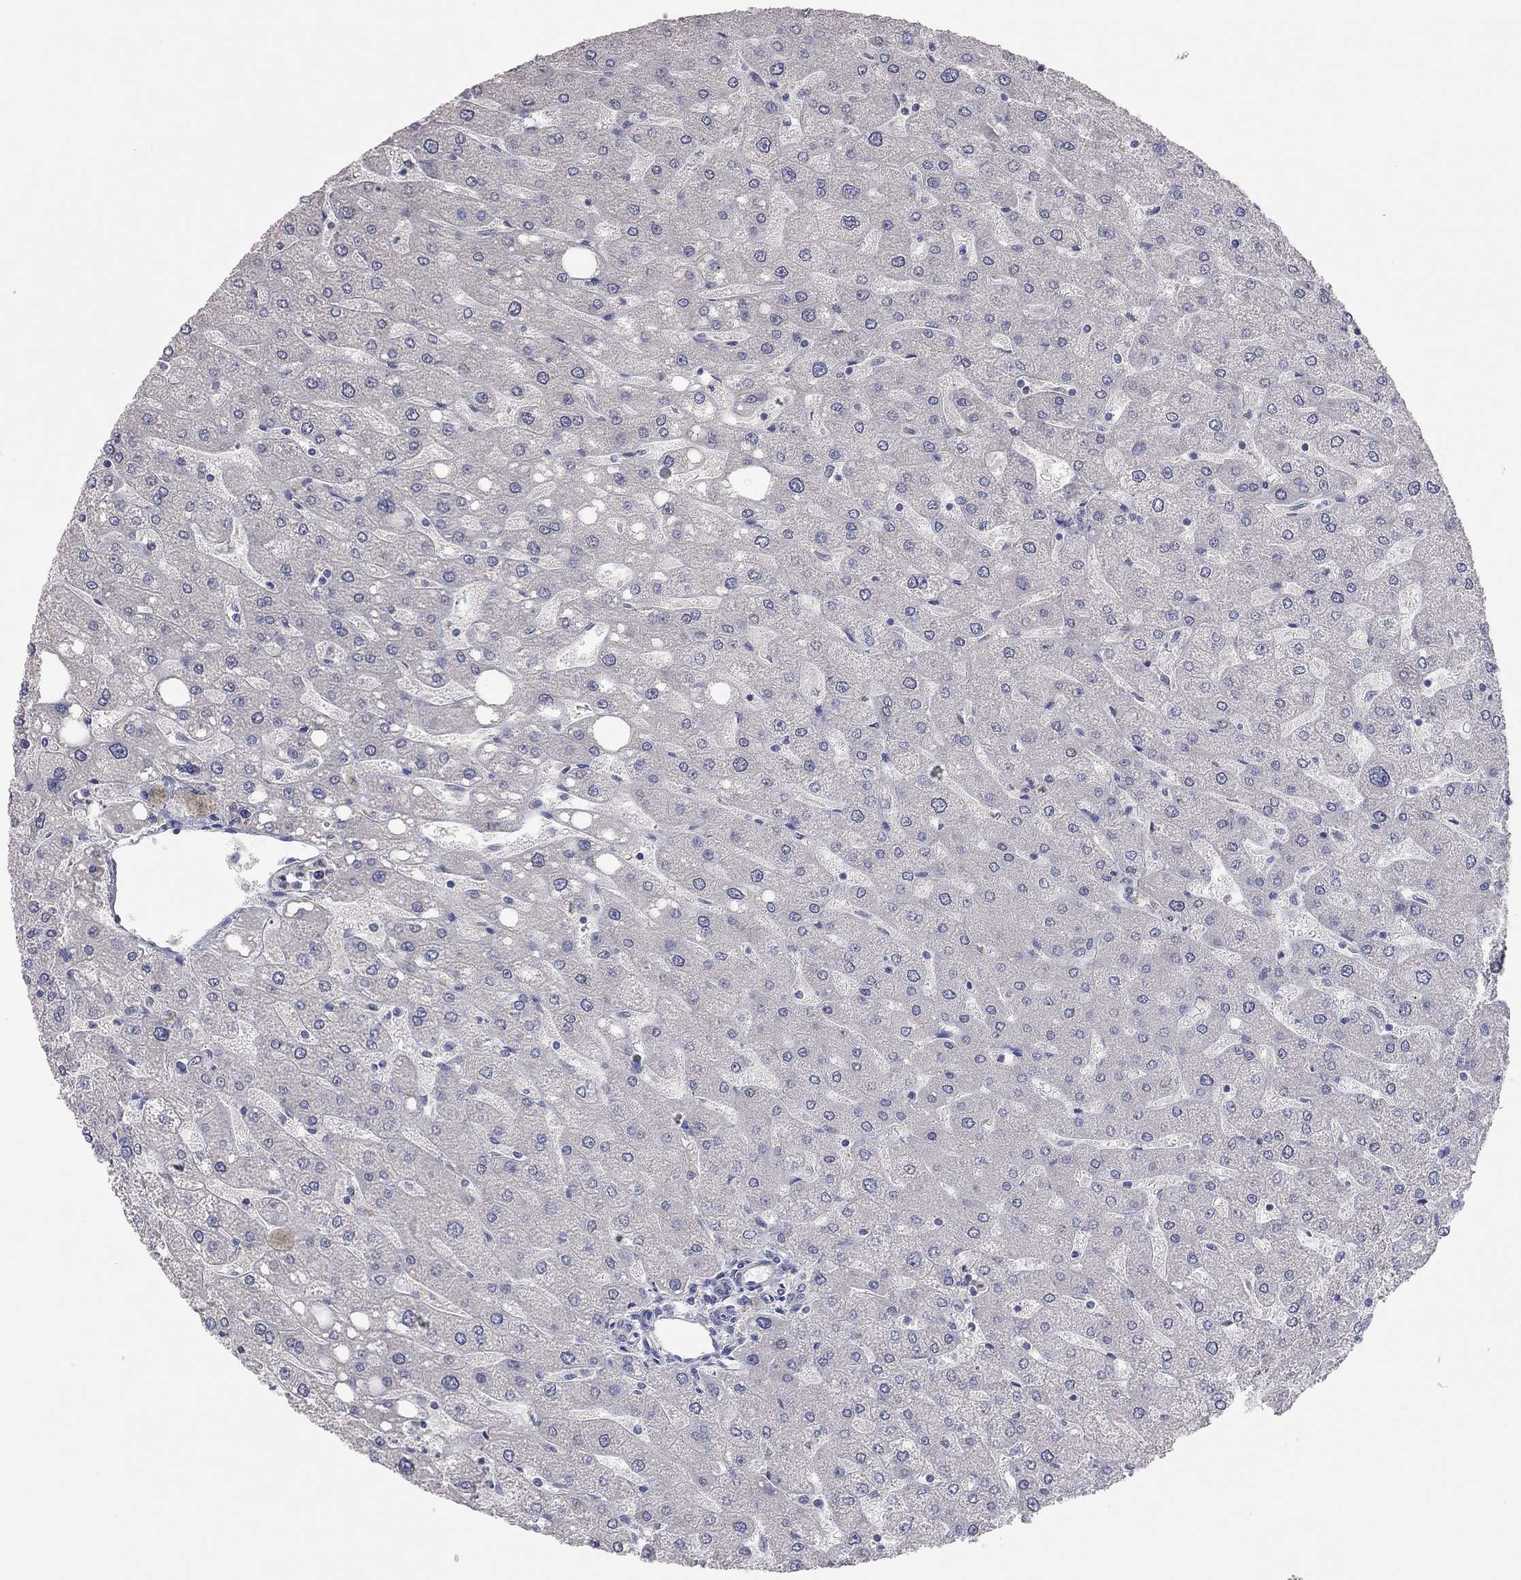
{"staining": {"intensity": "negative", "quantity": "none", "location": "none"}, "tissue": "liver", "cell_type": "Cholangiocytes", "image_type": "normal", "snomed": [{"axis": "morphology", "description": "Normal tissue, NOS"}, {"axis": "topography", "description": "Liver"}], "caption": "DAB (3,3'-diaminobenzidine) immunohistochemical staining of normal human liver displays no significant expression in cholangiocytes.", "gene": "KCNB1", "patient": {"sex": "male", "age": 67}}